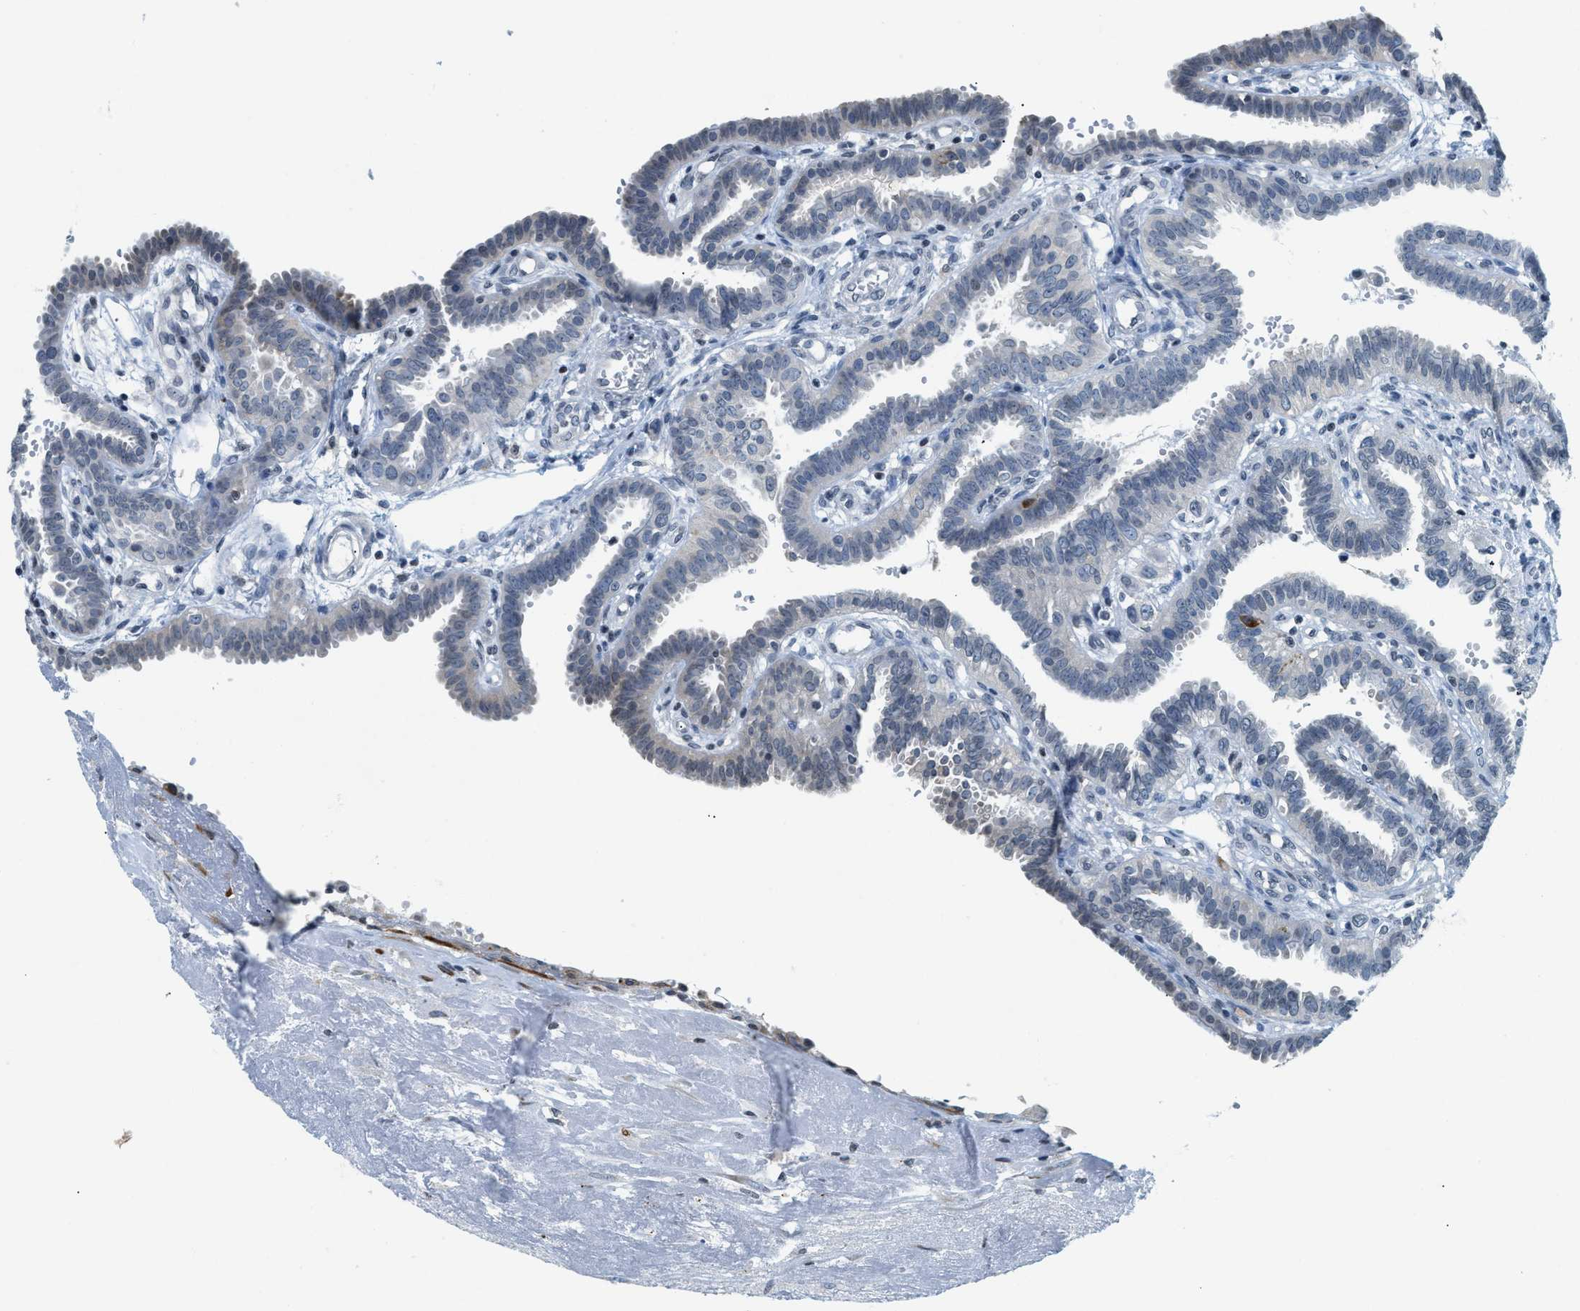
{"staining": {"intensity": "moderate", "quantity": "25%-75%", "location": "cytoplasmic/membranous"}, "tissue": "fallopian tube", "cell_type": "Glandular cells", "image_type": "normal", "snomed": [{"axis": "morphology", "description": "Normal tissue, NOS"}, {"axis": "topography", "description": "Fallopian tube"}, {"axis": "topography", "description": "Placenta"}], "caption": "Unremarkable fallopian tube reveals moderate cytoplasmic/membranous positivity in approximately 25%-75% of glandular cells Ihc stains the protein in brown and the nuclei are stained blue..", "gene": "UVRAG", "patient": {"sex": "female", "age": 34}}